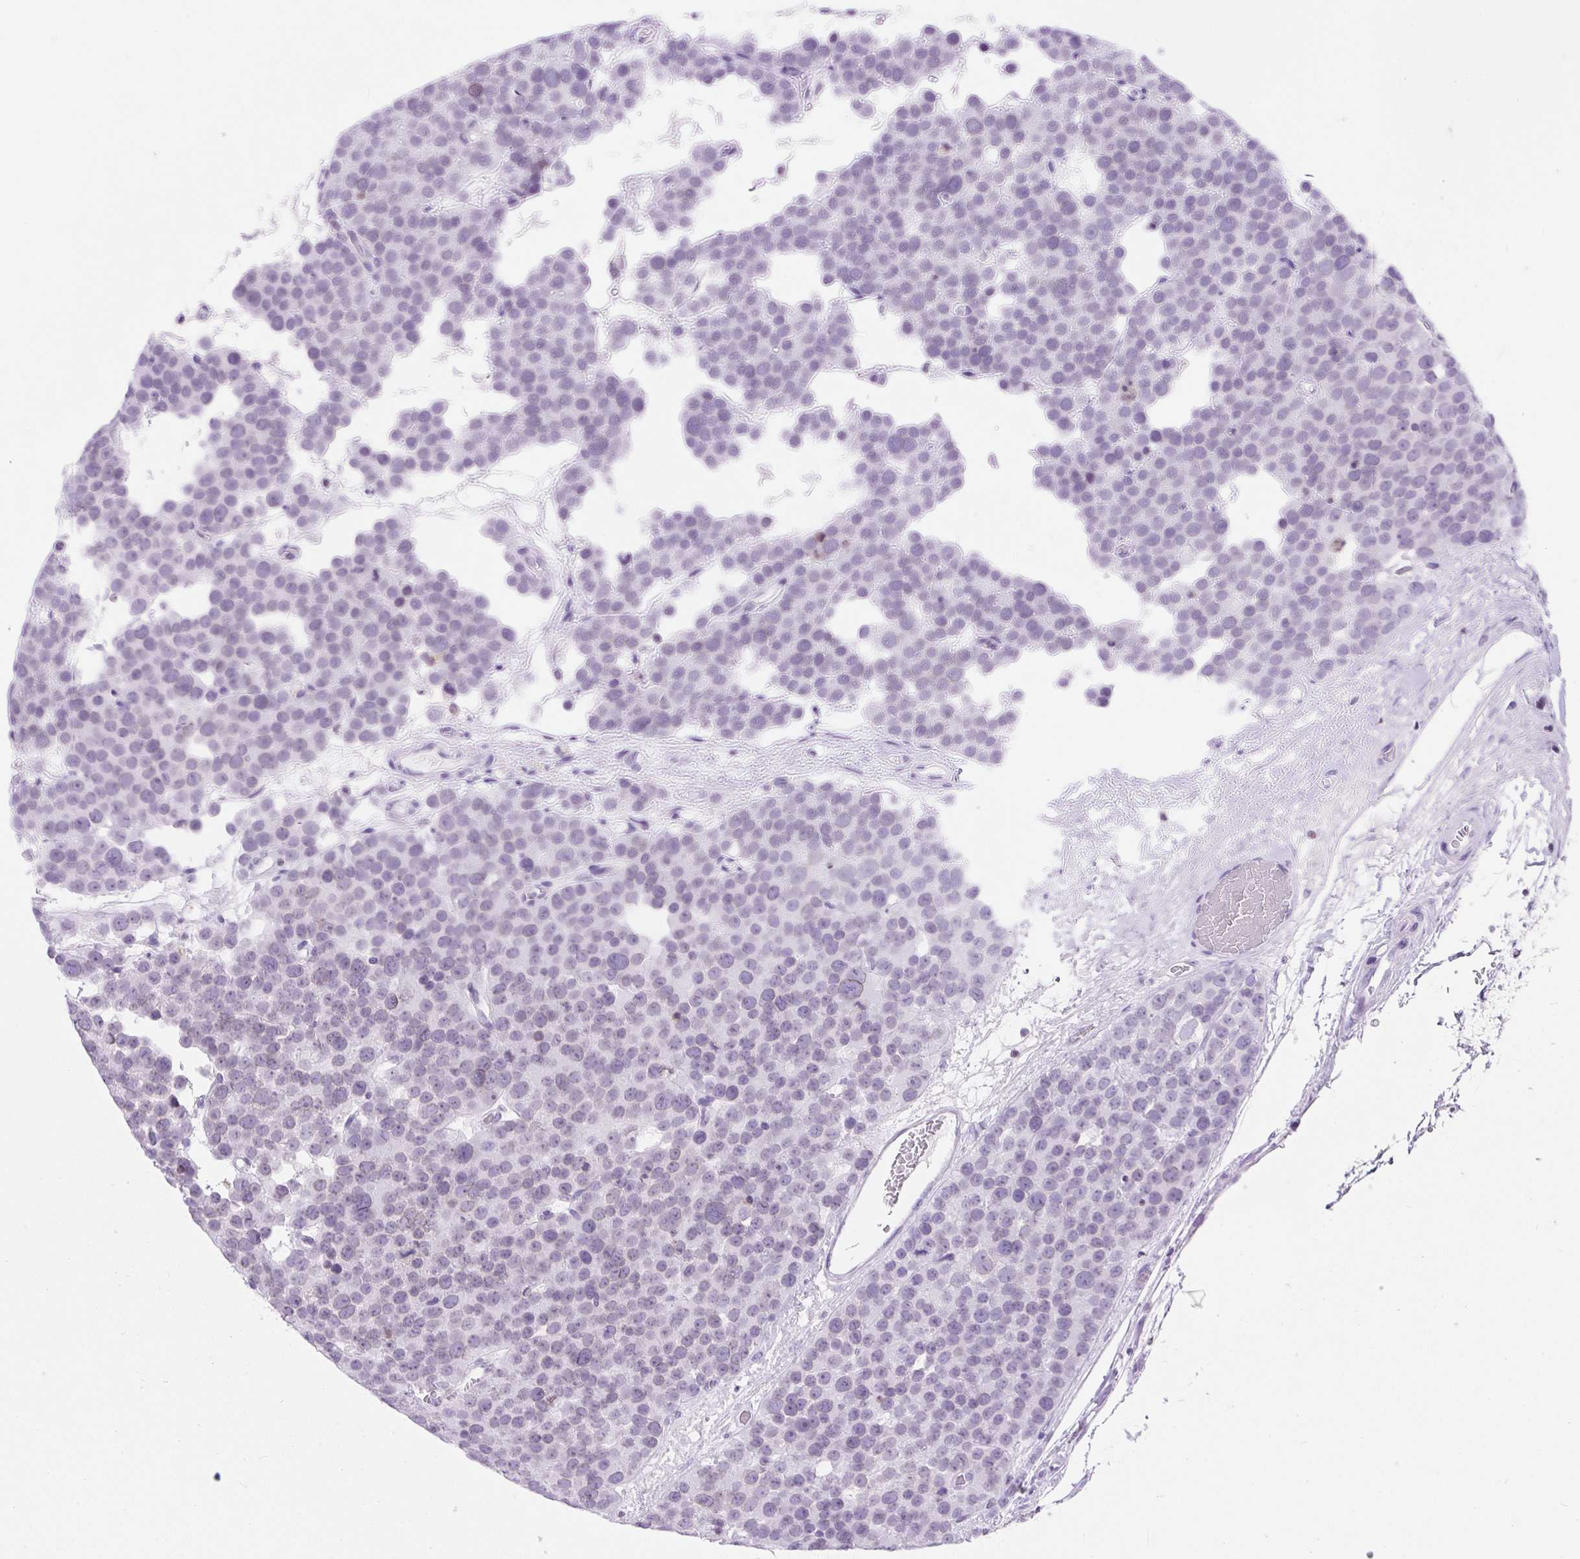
{"staining": {"intensity": "negative", "quantity": "none", "location": "none"}, "tissue": "testis cancer", "cell_type": "Tumor cells", "image_type": "cancer", "snomed": [{"axis": "morphology", "description": "Seminoma, NOS"}, {"axis": "topography", "description": "Testis"}], "caption": "An immunohistochemistry histopathology image of testis cancer (seminoma) is shown. There is no staining in tumor cells of testis cancer (seminoma). (DAB (3,3'-diaminobenzidine) immunohistochemistry, high magnification).", "gene": "VPREB1", "patient": {"sex": "male", "age": 71}}